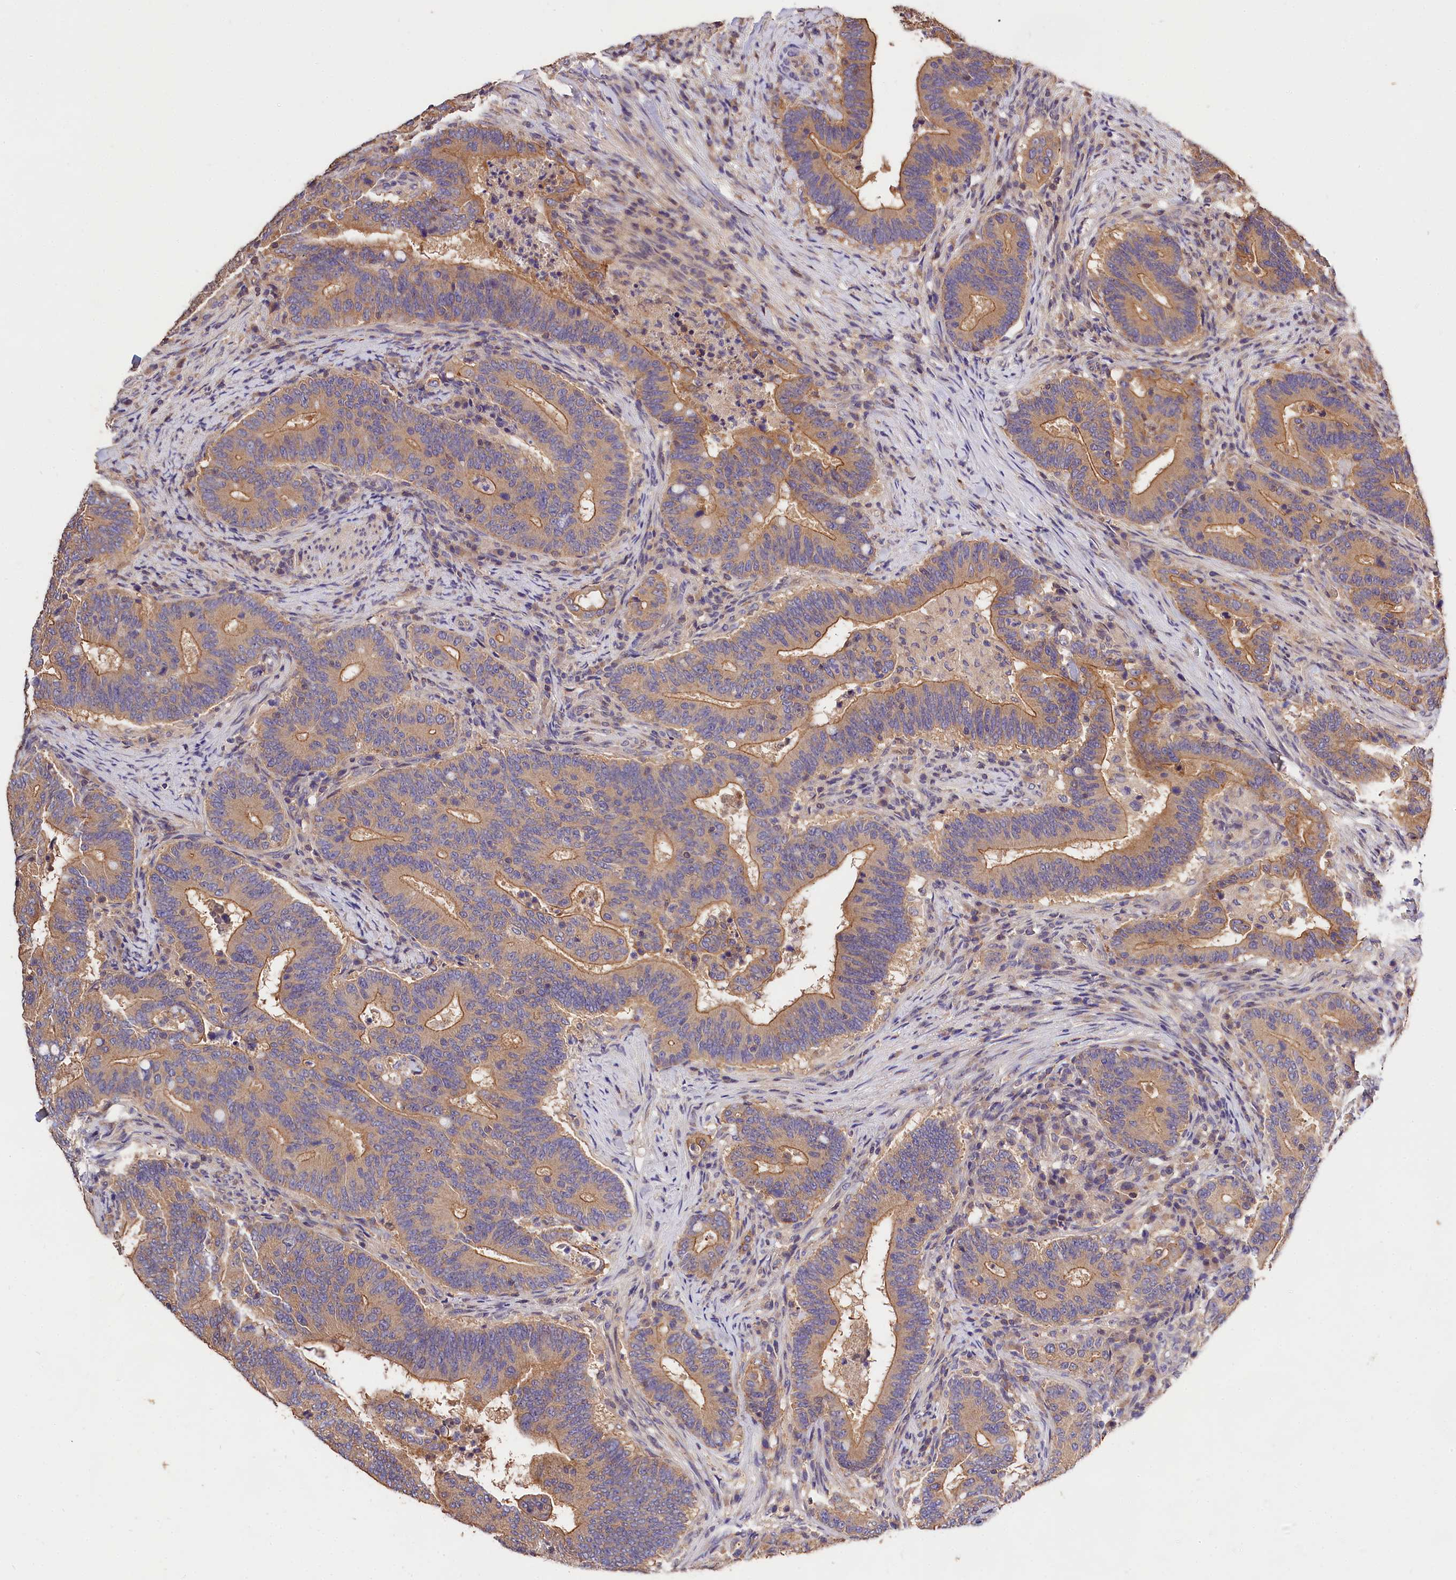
{"staining": {"intensity": "moderate", "quantity": ">75%", "location": "cytoplasmic/membranous"}, "tissue": "colorectal cancer", "cell_type": "Tumor cells", "image_type": "cancer", "snomed": [{"axis": "morphology", "description": "Adenocarcinoma, NOS"}, {"axis": "topography", "description": "Colon"}], "caption": "Adenocarcinoma (colorectal) was stained to show a protein in brown. There is medium levels of moderate cytoplasmic/membranous expression in approximately >75% of tumor cells.", "gene": "OAS3", "patient": {"sex": "female", "age": 66}}